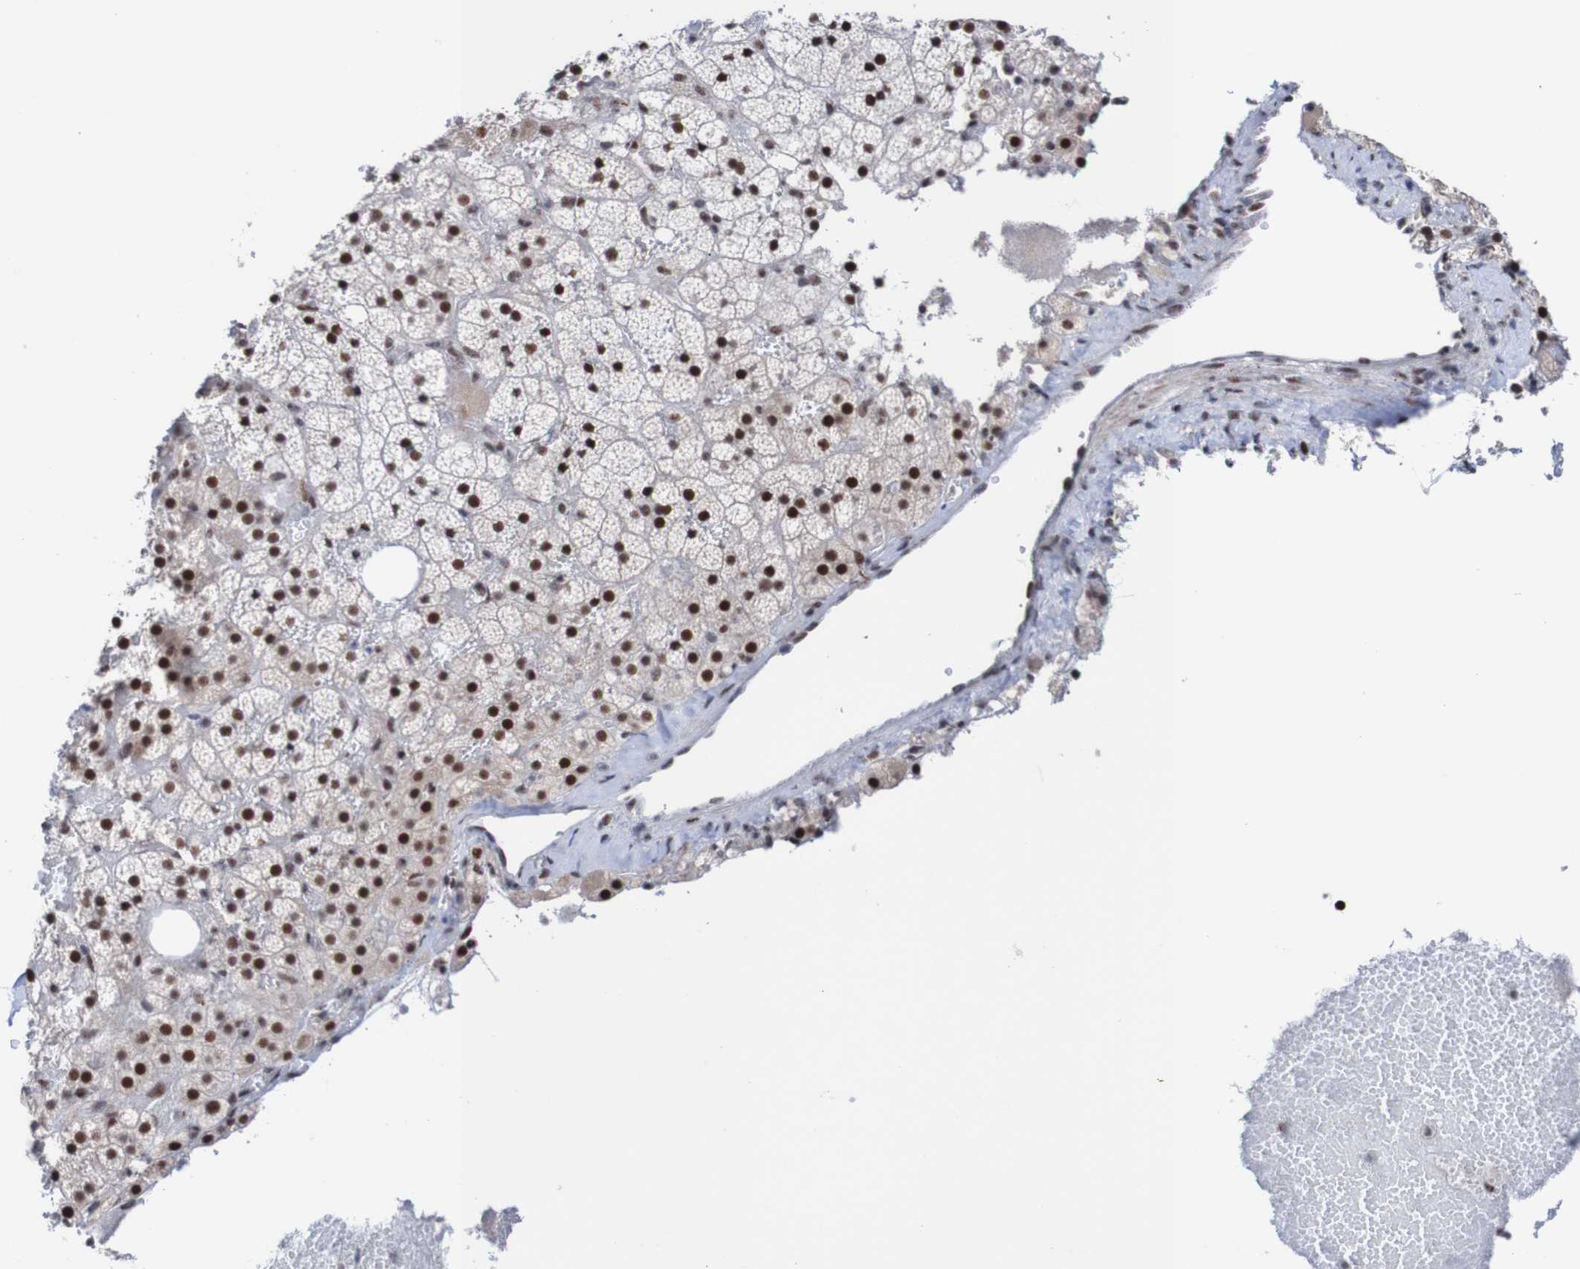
{"staining": {"intensity": "strong", "quantity": ">75%", "location": "nuclear"}, "tissue": "adrenal gland", "cell_type": "Glandular cells", "image_type": "normal", "snomed": [{"axis": "morphology", "description": "Normal tissue, NOS"}, {"axis": "topography", "description": "Adrenal gland"}], "caption": "Immunohistochemical staining of benign human adrenal gland demonstrates strong nuclear protein staining in approximately >75% of glandular cells. (DAB = brown stain, brightfield microscopy at high magnification).", "gene": "CDC5L", "patient": {"sex": "female", "age": 59}}